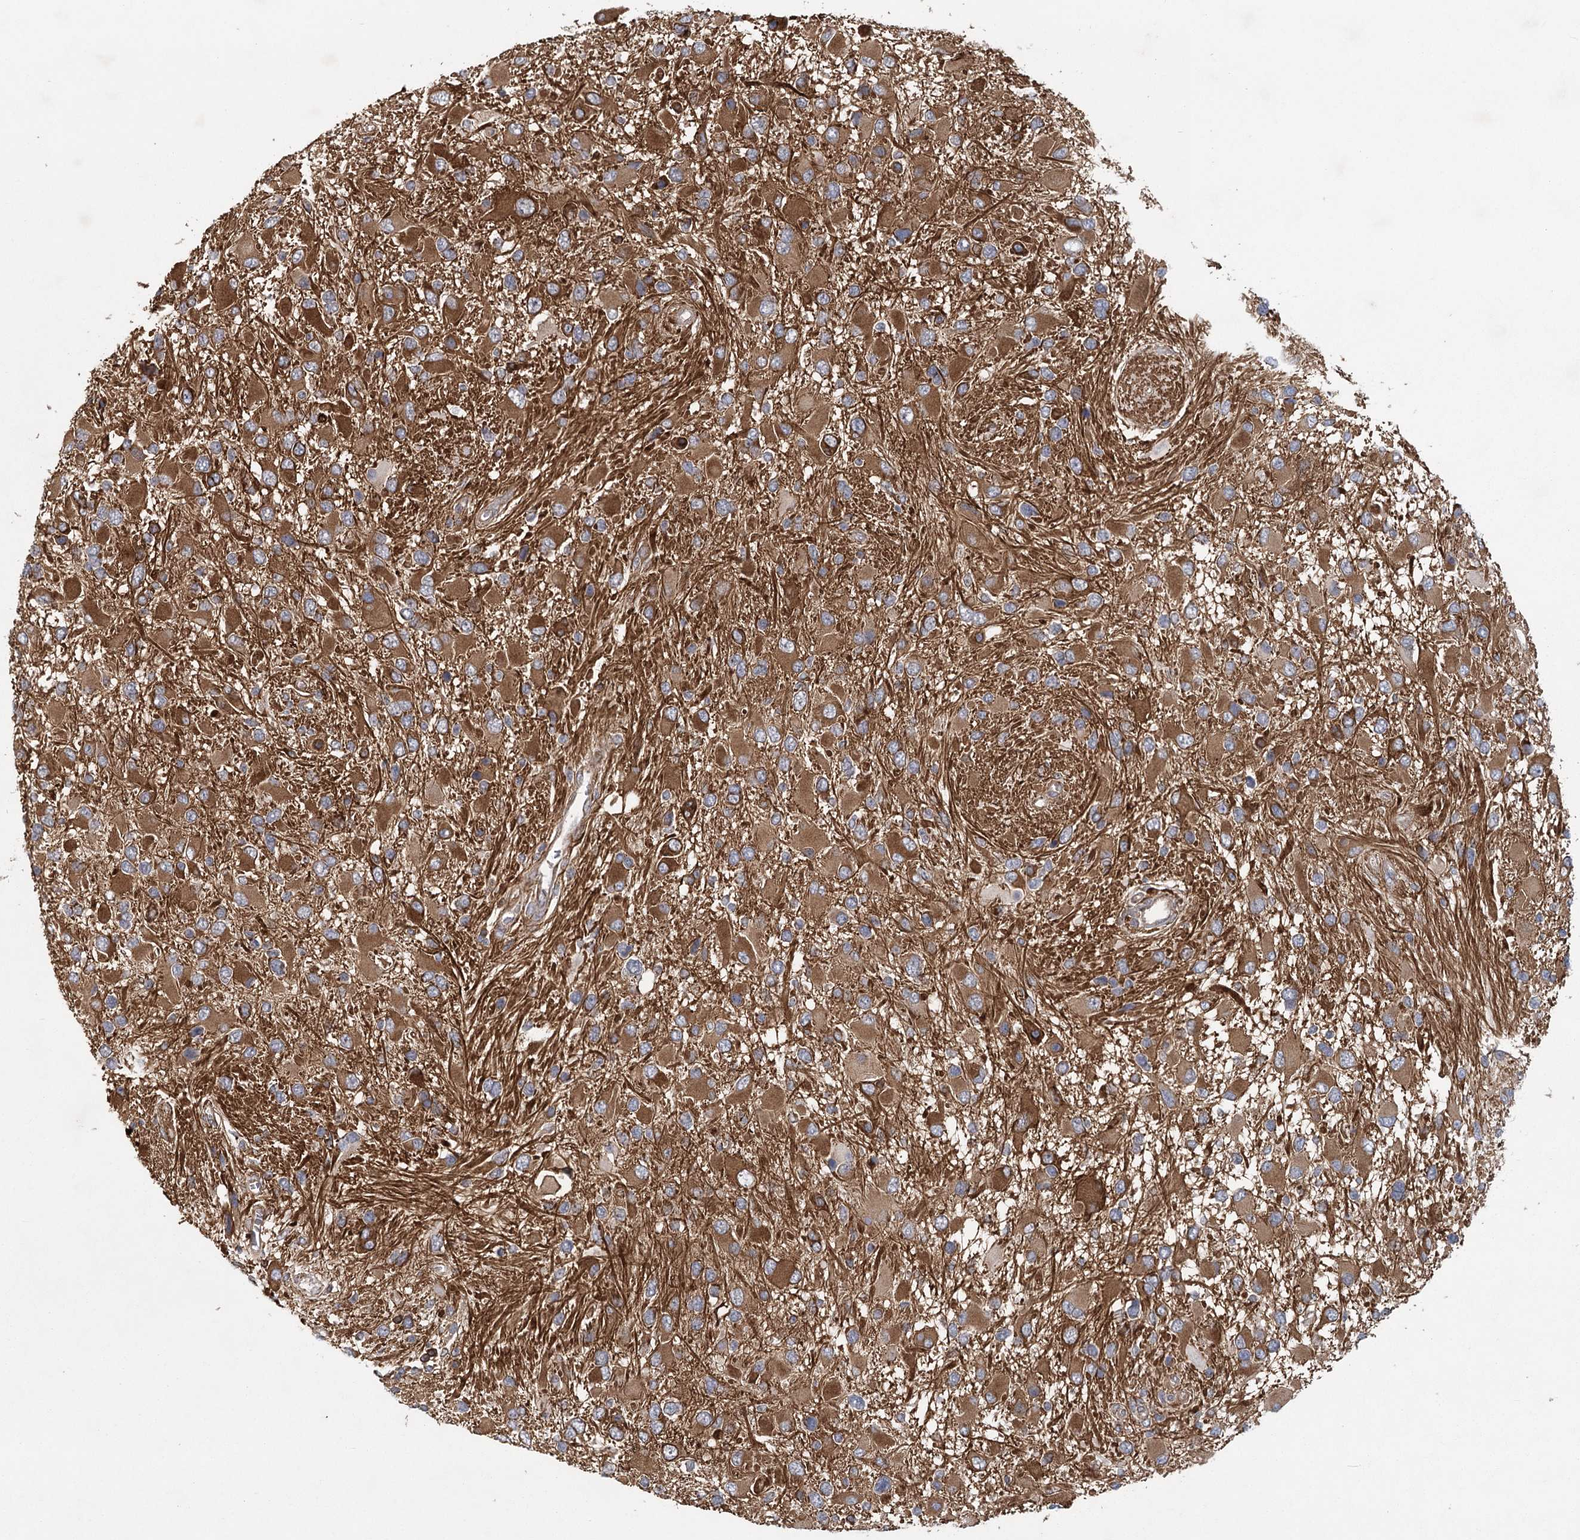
{"staining": {"intensity": "moderate", "quantity": "25%-75%", "location": "cytoplasmic/membranous"}, "tissue": "glioma", "cell_type": "Tumor cells", "image_type": "cancer", "snomed": [{"axis": "morphology", "description": "Glioma, malignant, High grade"}, {"axis": "topography", "description": "Brain"}], "caption": "Immunohistochemical staining of glioma displays medium levels of moderate cytoplasmic/membranous positivity in about 25%-75% of tumor cells. (DAB = brown stain, brightfield microscopy at high magnification).", "gene": "PLEKHA7", "patient": {"sex": "male", "age": 53}}